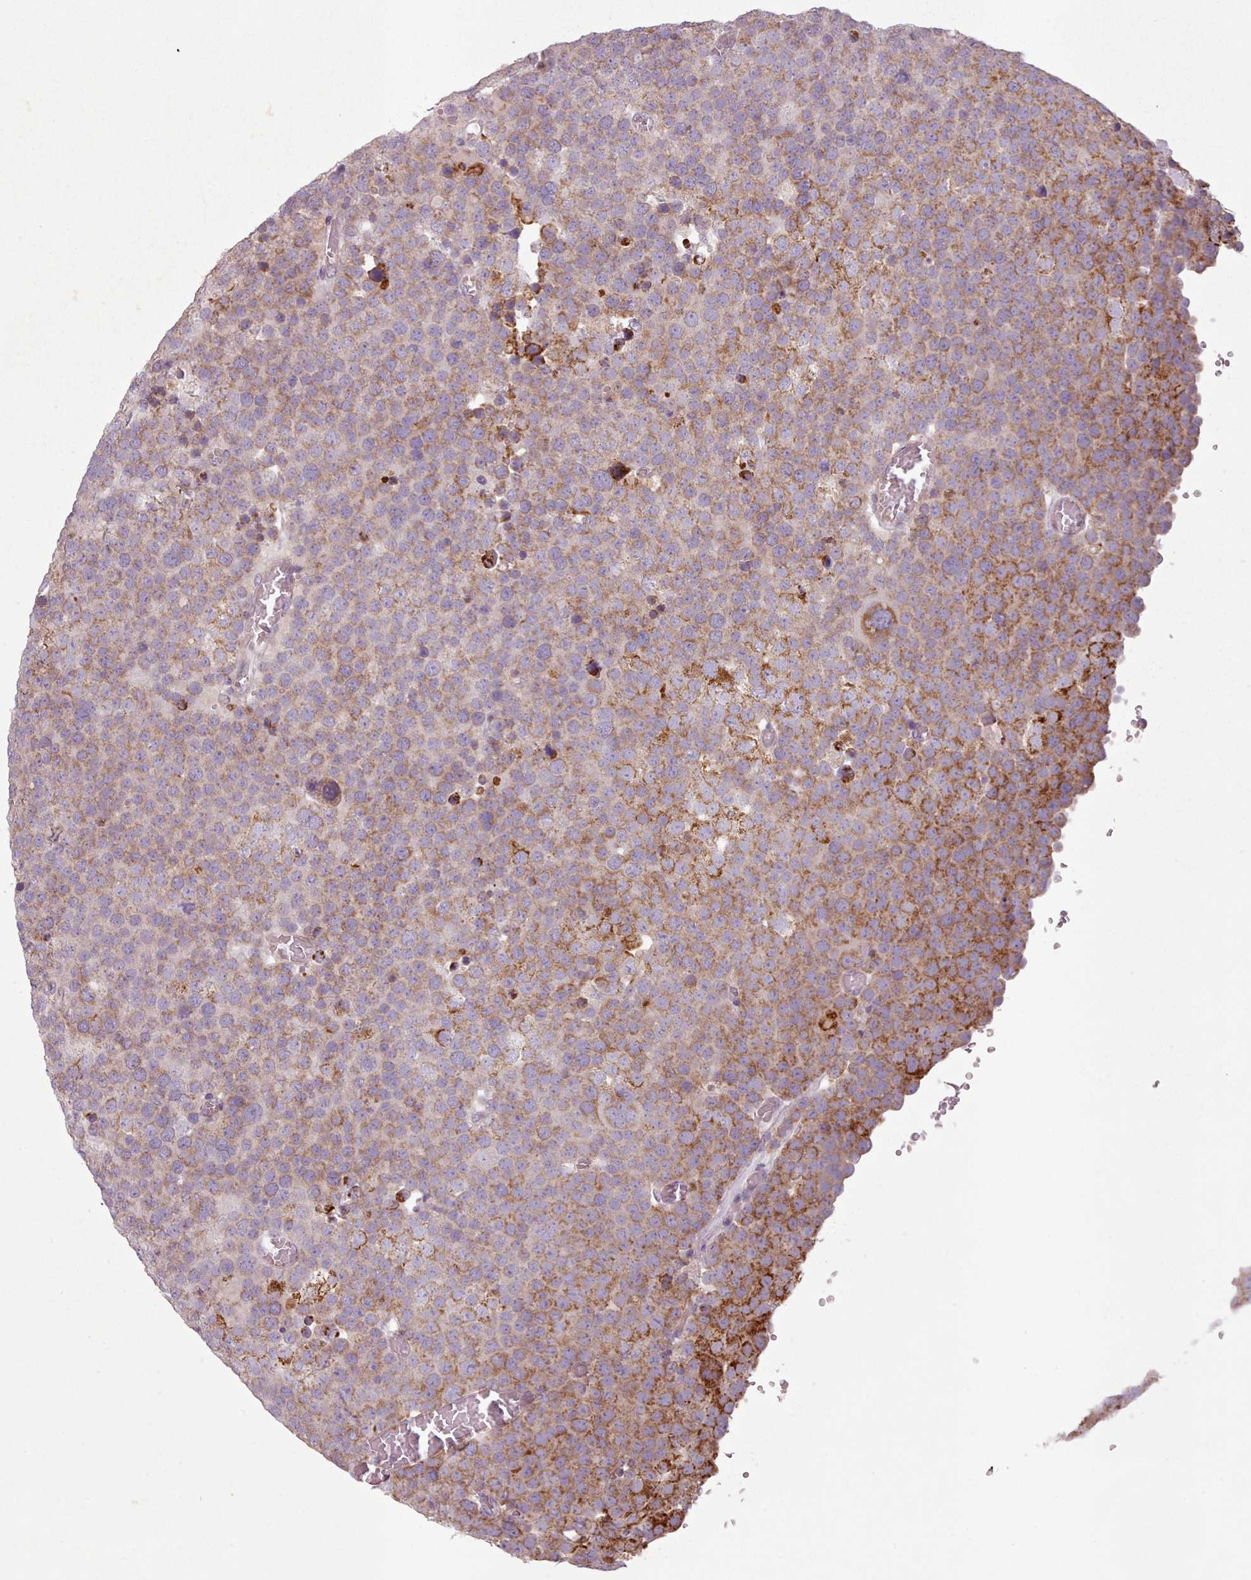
{"staining": {"intensity": "moderate", "quantity": ">75%", "location": "cytoplasmic/membranous"}, "tissue": "testis cancer", "cell_type": "Tumor cells", "image_type": "cancer", "snomed": [{"axis": "morphology", "description": "Normal tissue, NOS"}, {"axis": "morphology", "description": "Seminoma, NOS"}, {"axis": "topography", "description": "Testis"}], "caption": "A high-resolution photomicrograph shows immunohistochemistry (IHC) staining of testis cancer, which exhibits moderate cytoplasmic/membranous staining in approximately >75% of tumor cells.", "gene": "LAPTM5", "patient": {"sex": "male", "age": 71}}